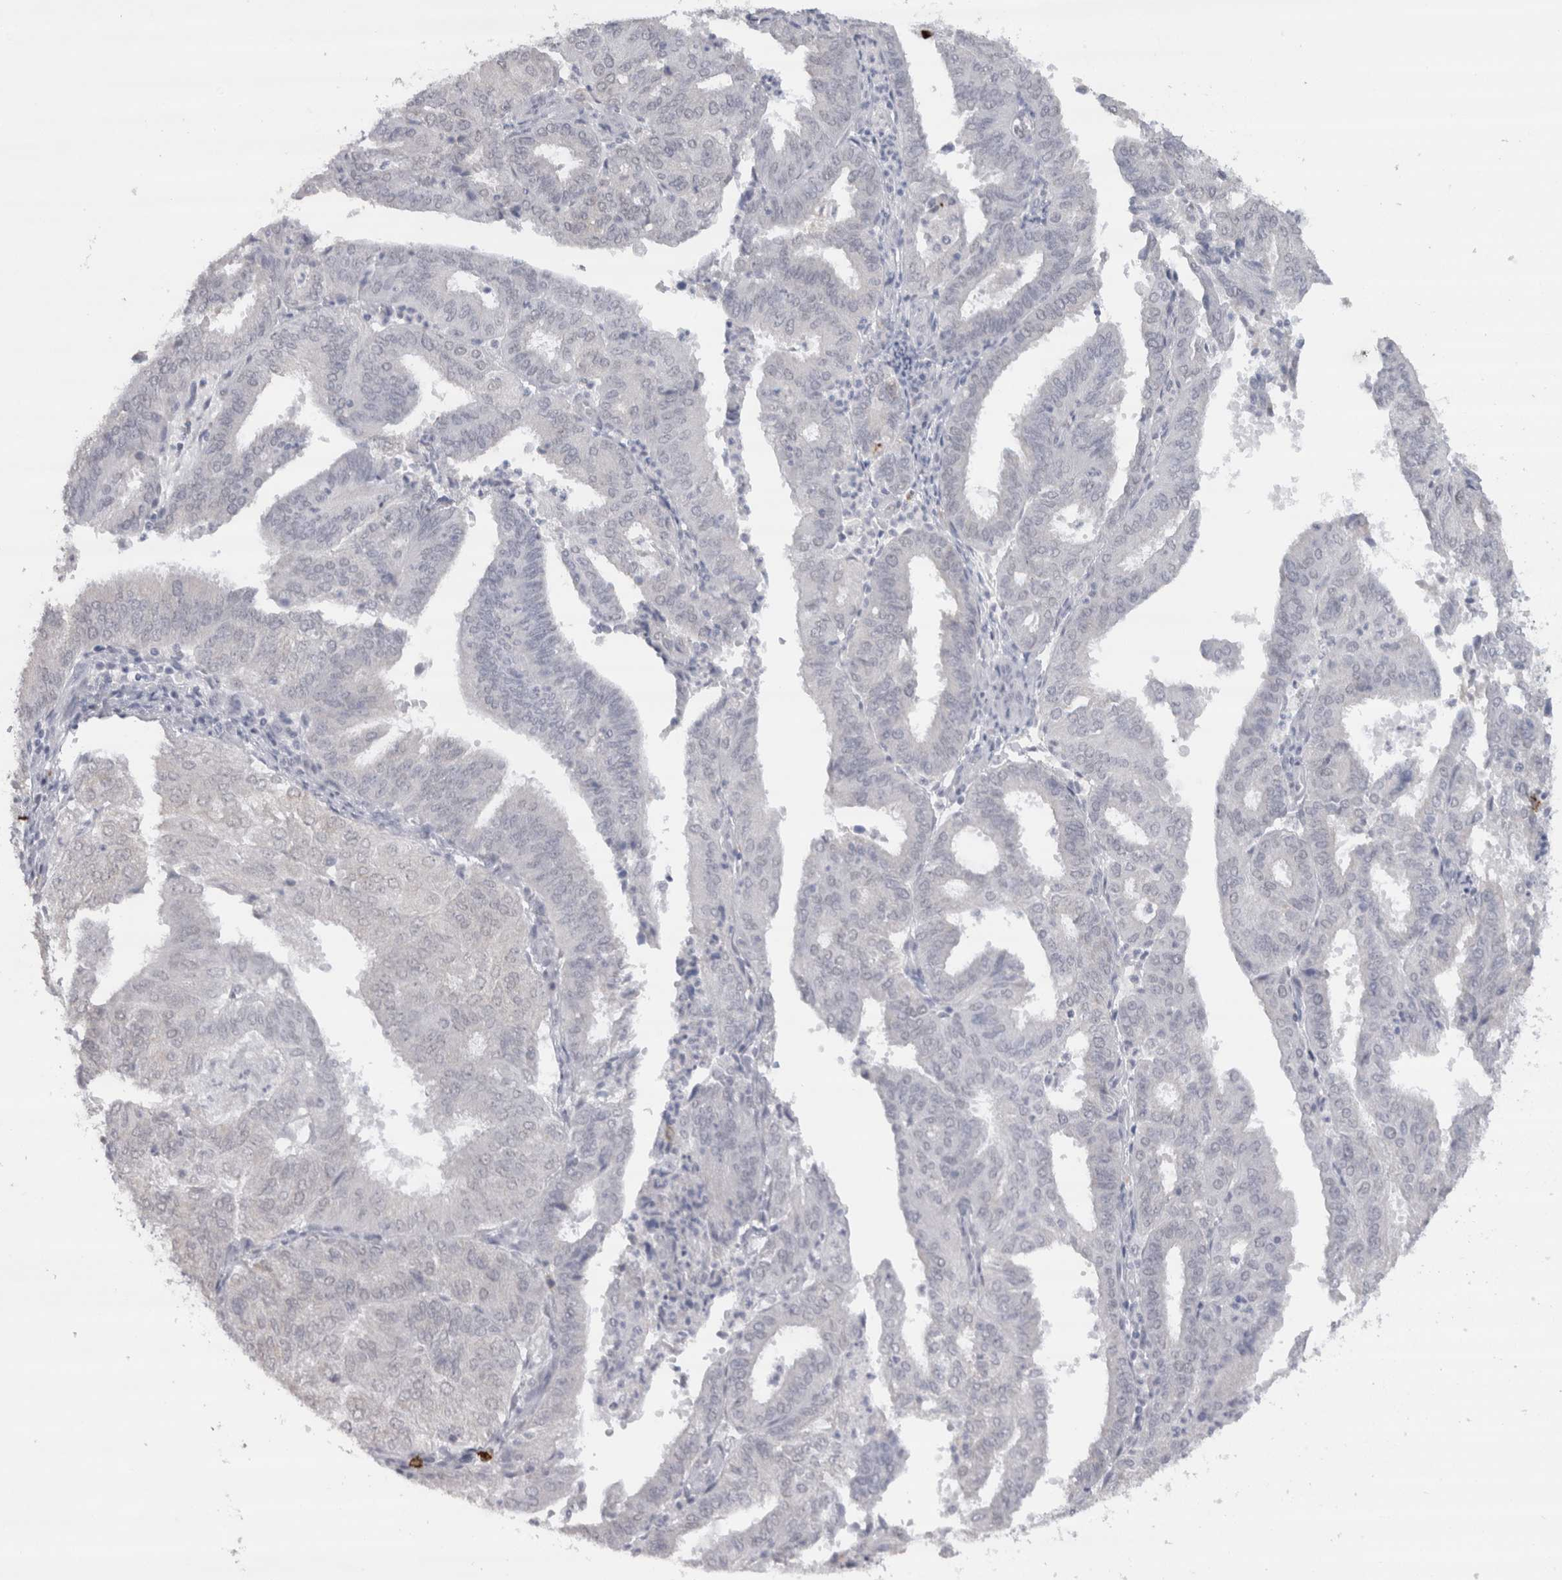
{"staining": {"intensity": "negative", "quantity": "none", "location": "none"}, "tissue": "endometrial cancer", "cell_type": "Tumor cells", "image_type": "cancer", "snomed": [{"axis": "morphology", "description": "Adenocarcinoma, NOS"}, {"axis": "topography", "description": "Uterus"}], "caption": "Endometrial adenocarcinoma stained for a protein using immunohistochemistry (IHC) reveals no staining tumor cells.", "gene": "CDH17", "patient": {"sex": "female", "age": 60}}